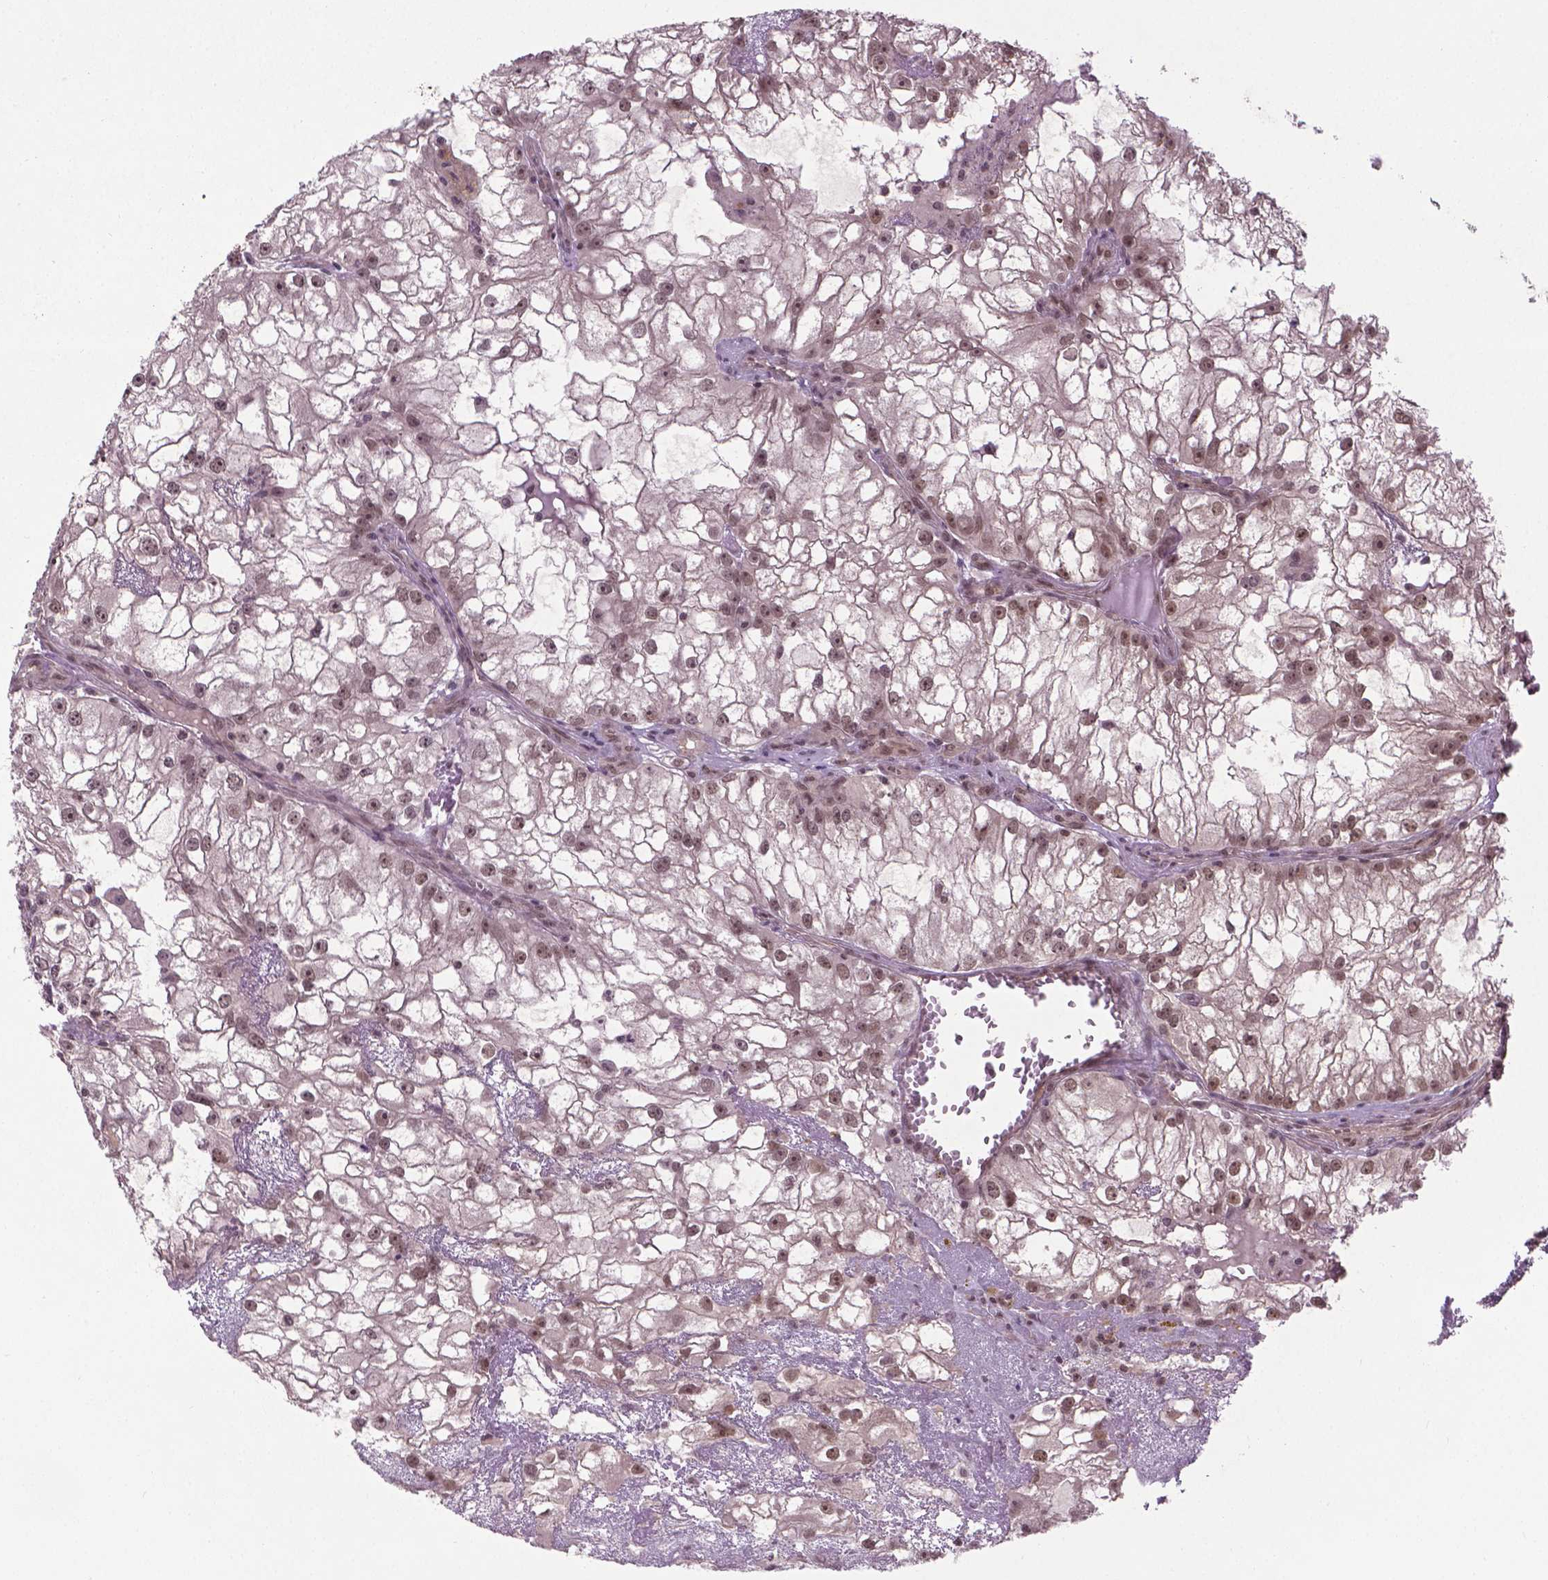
{"staining": {"intensity": "moderate", "quantity": "25%-75%", "location": "nuclear"}, "tissue": "renal cancer", "cell_type": "Tumor cells", "image_type": "cancer", "snomed": [{"axis": "morphology", "description": "Adenocarcinoma, NOS"}, {"axis": "topography", "description": "Kidney"}], "caption": "Moderate nuclear positivity is appreciated in about 25%-75% of tumor cells in renal cancer (adenocarcinoma).", "gene": "ANKRD54", "patient": {"sex": "male", "age": 59}}